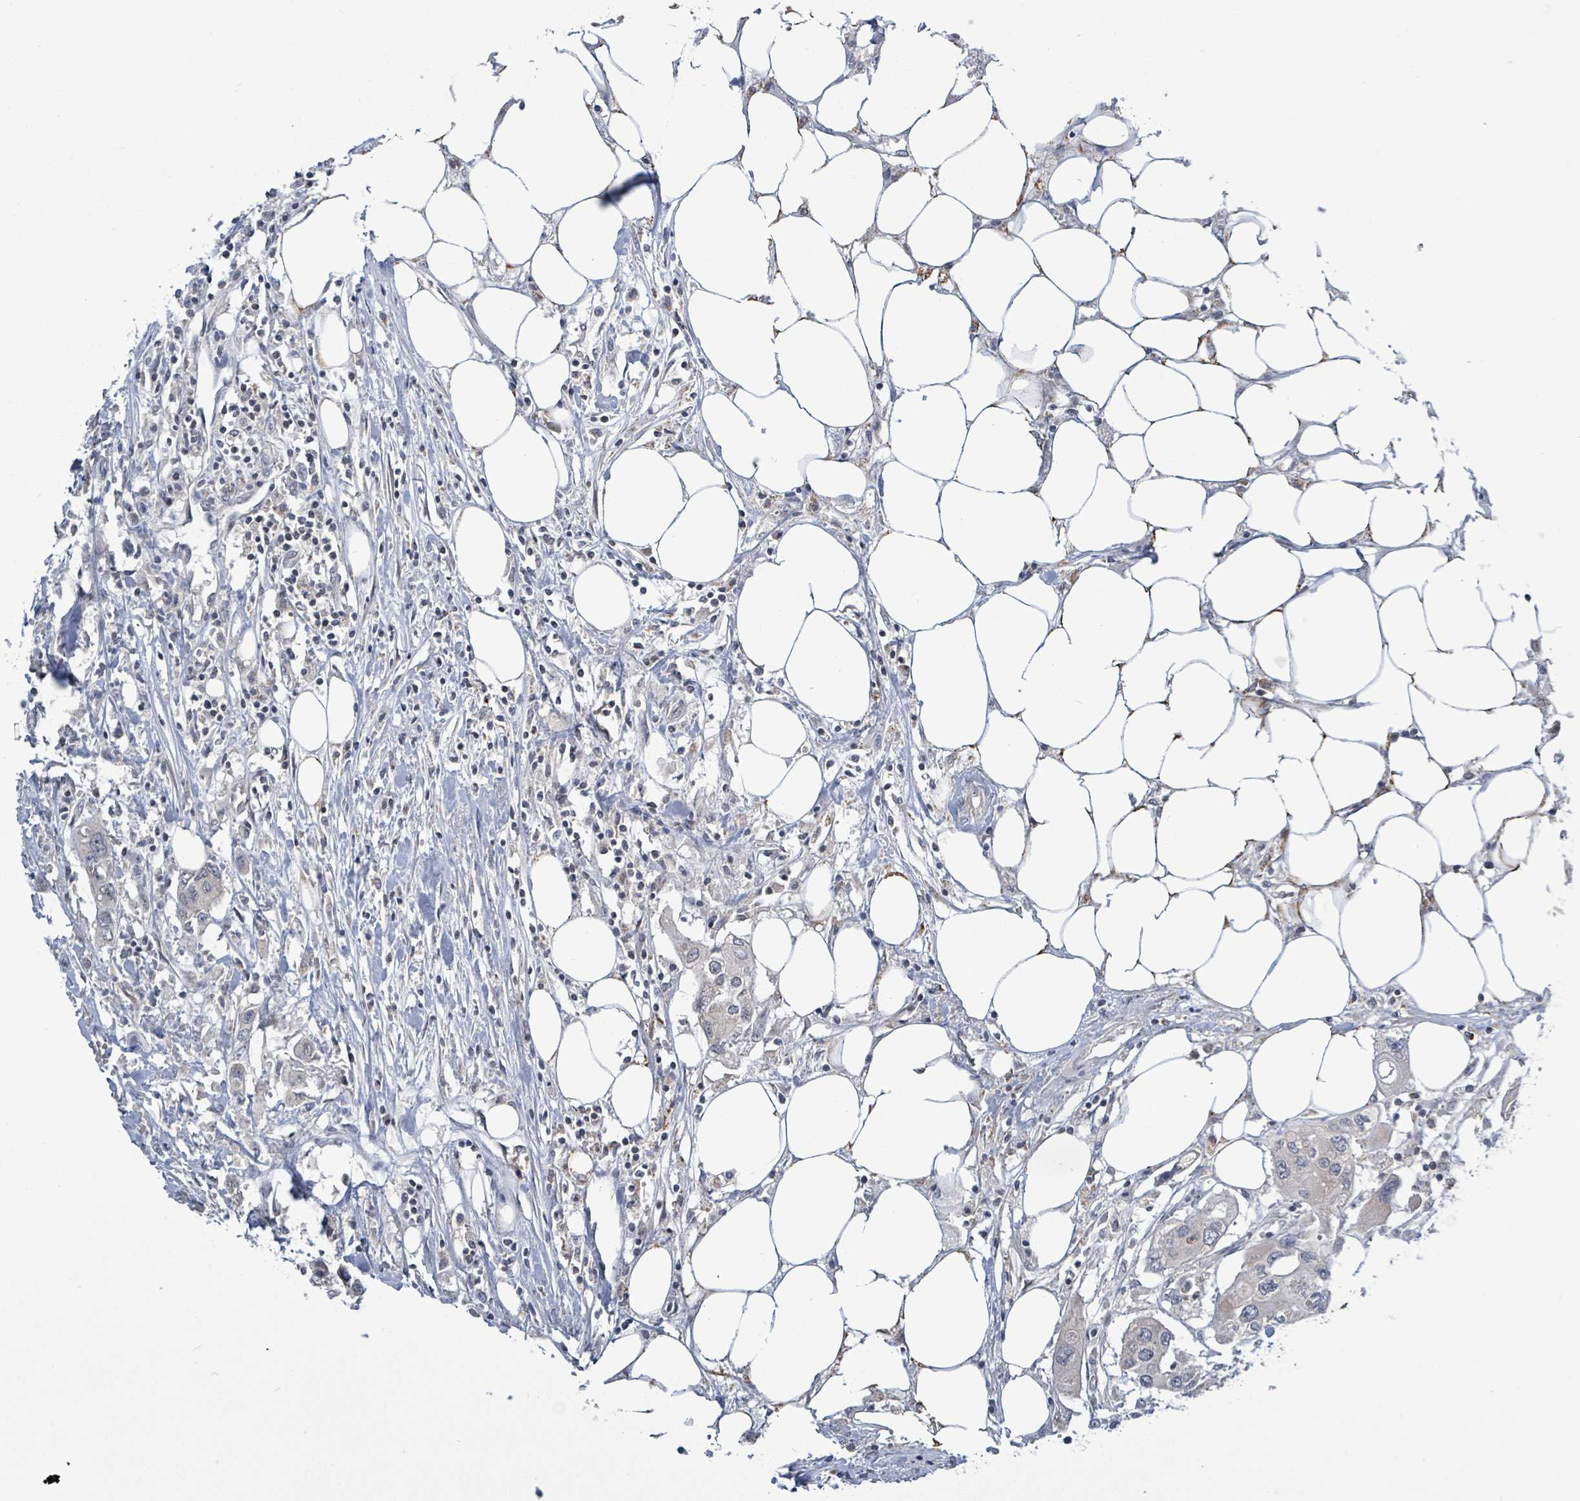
{"staining": {"intensity": "negative", "quantity": "none", "location": "none"}, "tissue": "colorectal cancer", "cell_type": "Tumor cells", "image_type": "cancer", "snomed": [{"axis": "morphology", "description": "Adenocarcinoma, NOS"}, {"axis": "topography", "description": "Colon"}], "caption": "A histopathology image of human adenocarcinoma (colorectal) is negative for staining in tumor cells.", "gene": "COQ10B", "patient": {"sex": "male", "age": 77}}